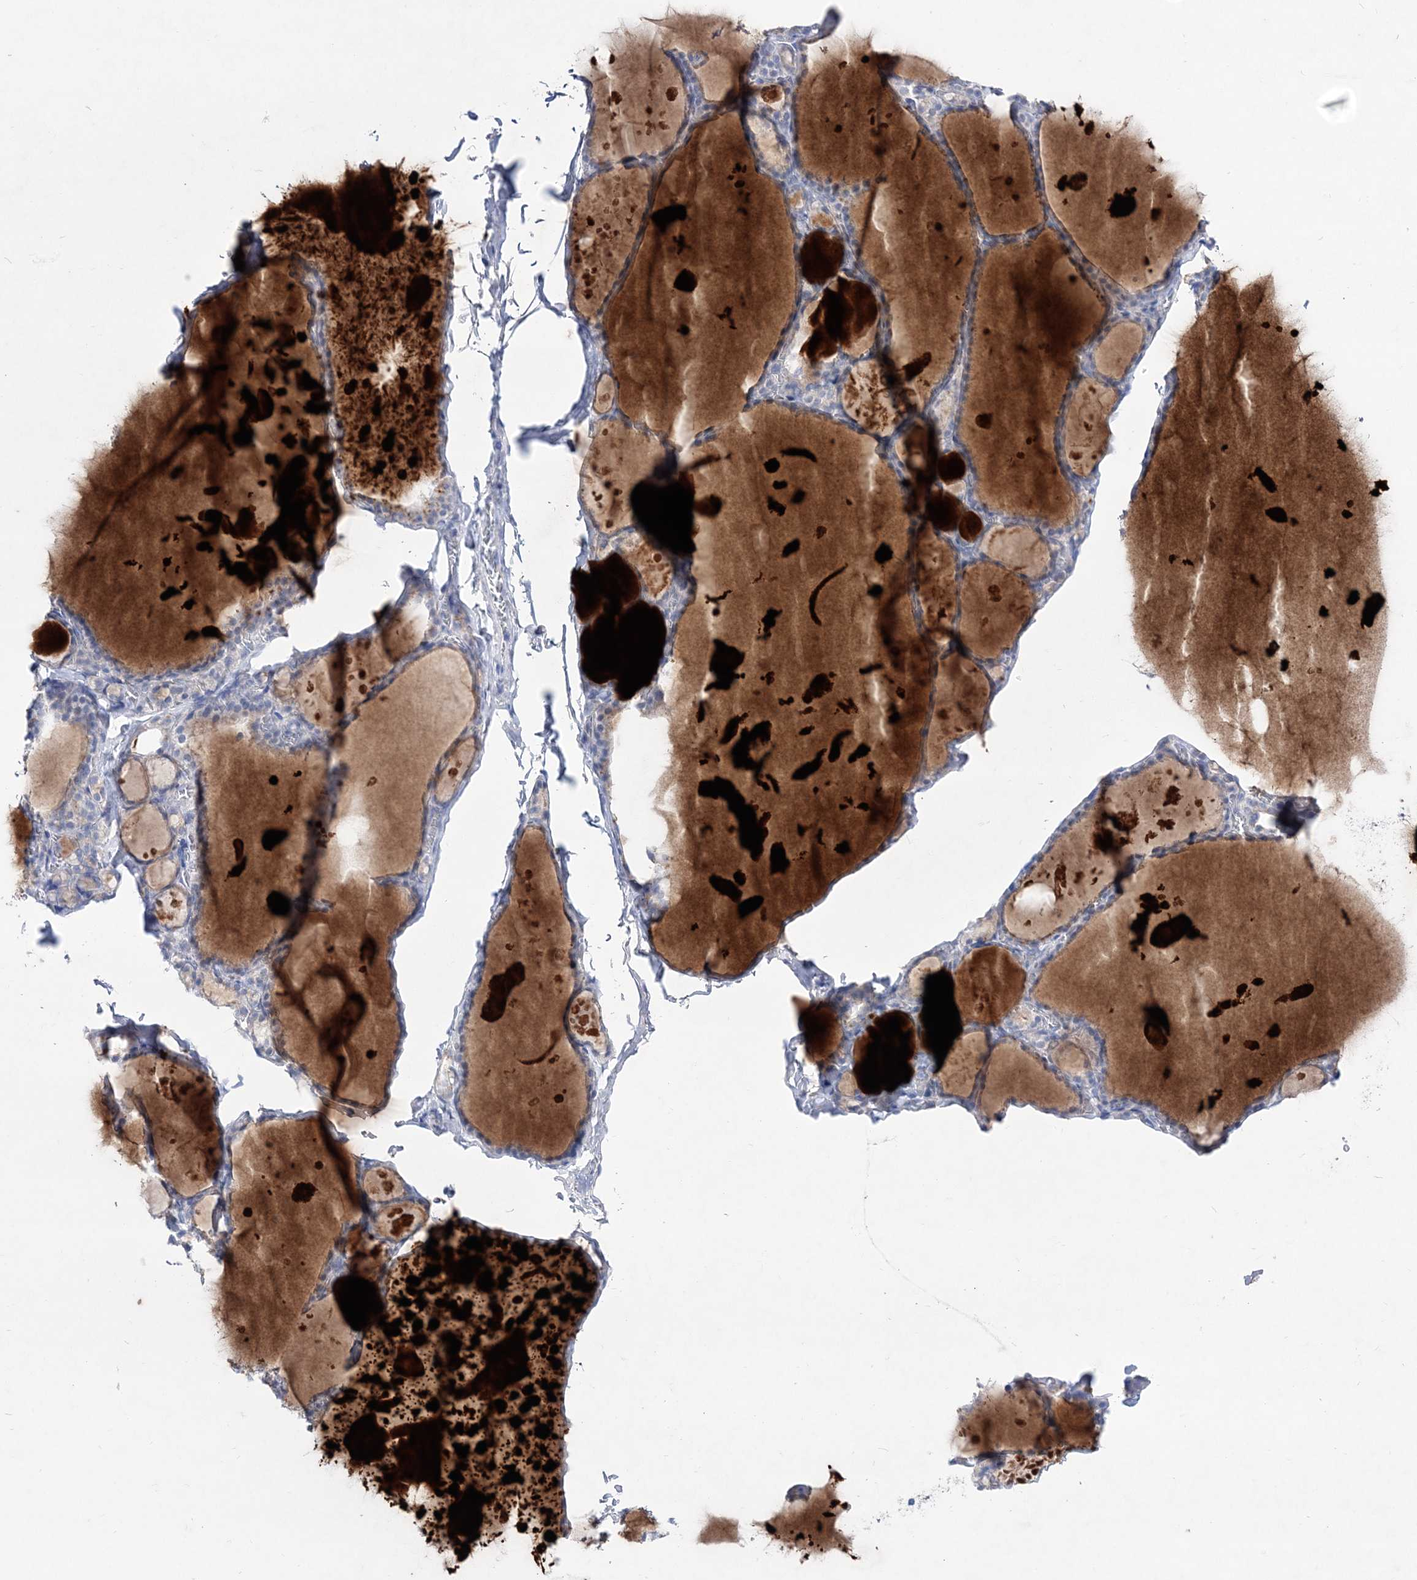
{"staining": {"intensity": "weak", "quantity": "<25%", "location": "cytoplasmic/membranous"}, "tissue": "thyroid gland", "cell_type": "Glandular cells", "image_type": "normal", "snomed": [{"axis": "morphology", "description": "Normal tissue, NOS"}, {"axis": "topography", "description": "Thyroid gland"}], "caption": "Immunohistochemistry micrograph of benign thyroid gland: thyroid gland stained with DAB (3,3'-diaminobenzidine) reveals no significant protein expression in glandular cells.", "gene": "SPINK7", "patient": {"sex": "male", "age": 56}}